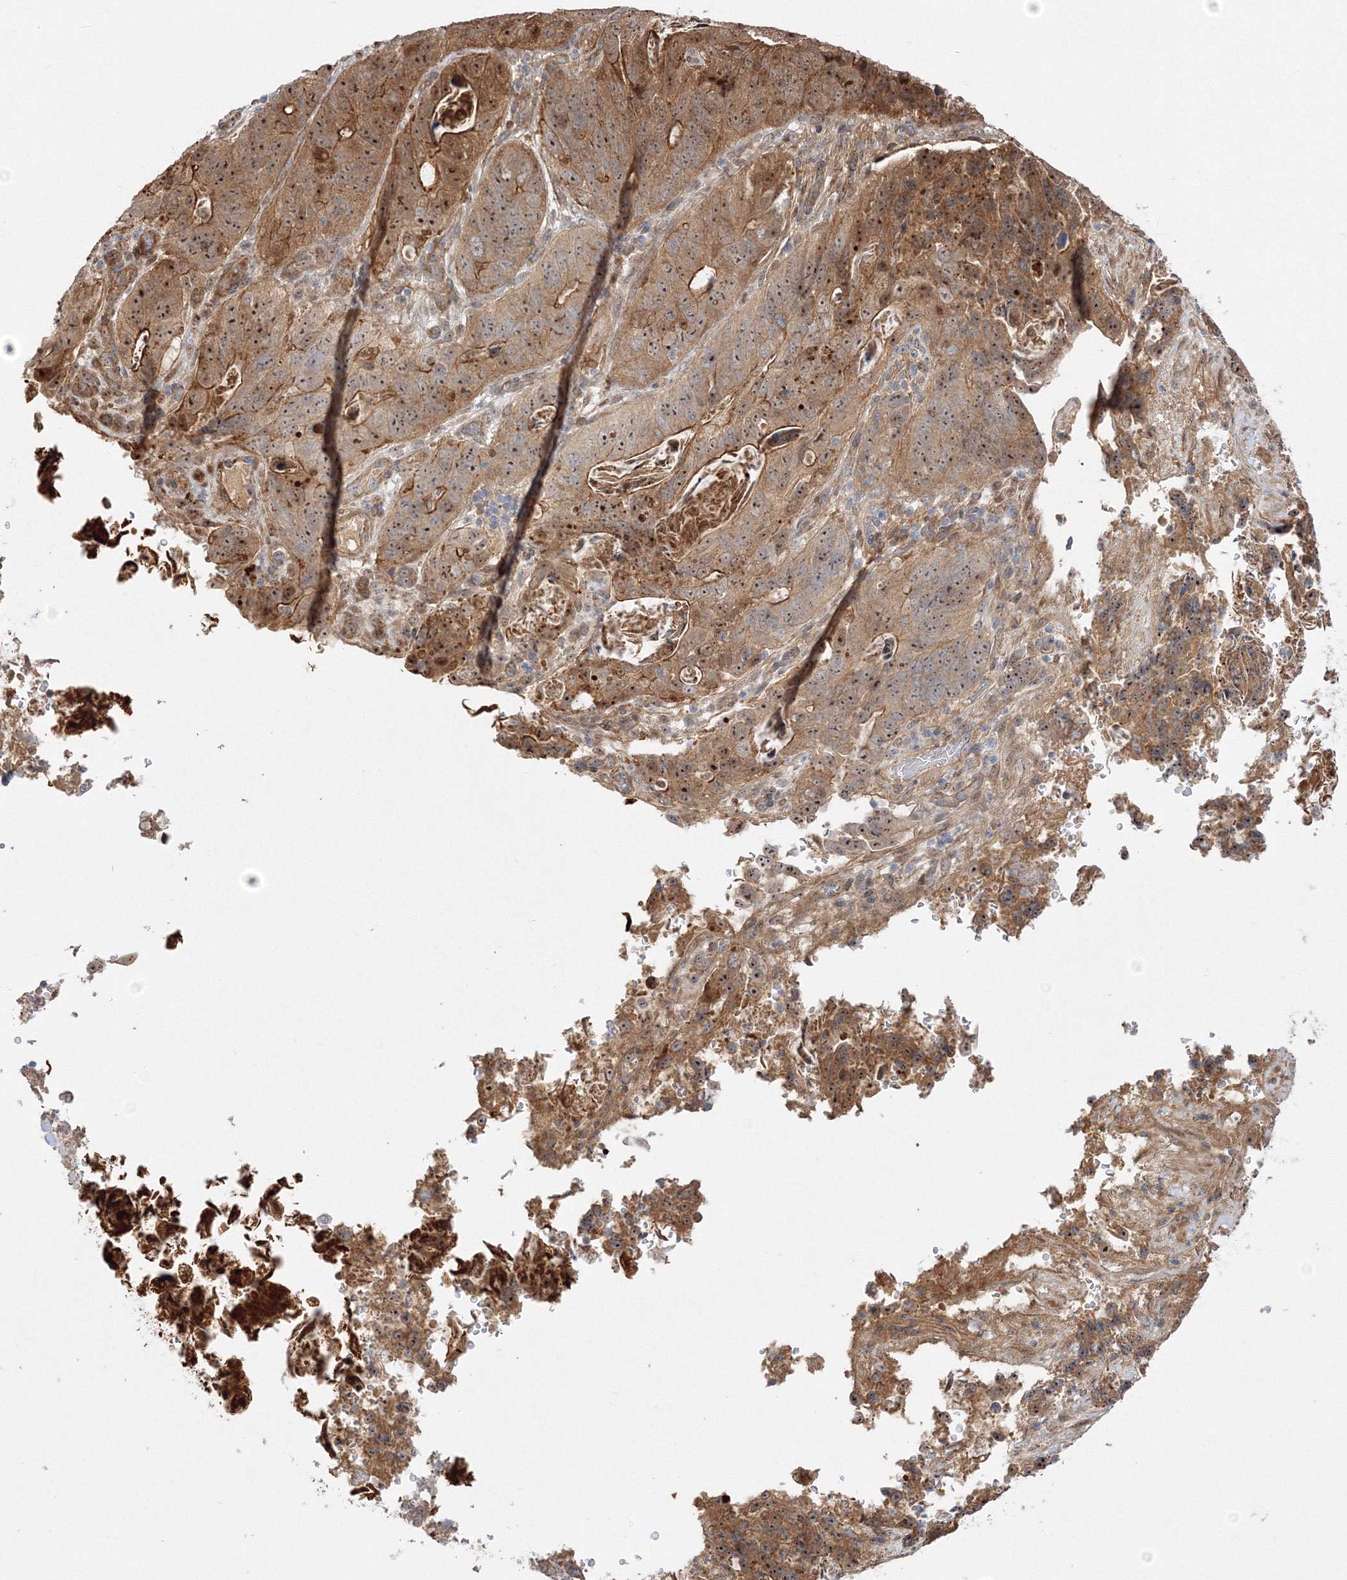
{"staining": {"intensity": "moderate", "quantity": ">75%", "location": "cytoplasmic/membranous,nuclear"}, "tissue": "stomach cancer", "cell_type": "Tumor cells", "image_type": "cancer", "snomed": [{"axis": "morphology", "description": "Normal tissue, NOS"}, {"axis": "morphology", "description": "Adenocarcinoma, NOS"}, {"axis": "topography", "description": "Stomach"}], "caption": "Protein analysis of stomach cancer (adenocarcinoma) tissue demonstrates moderate cytoplasmic/membranous and nuclear expression in about >75% of tumor cells.", "gene": "NPM3", "patient": {"sex": "female", "age": 89}}